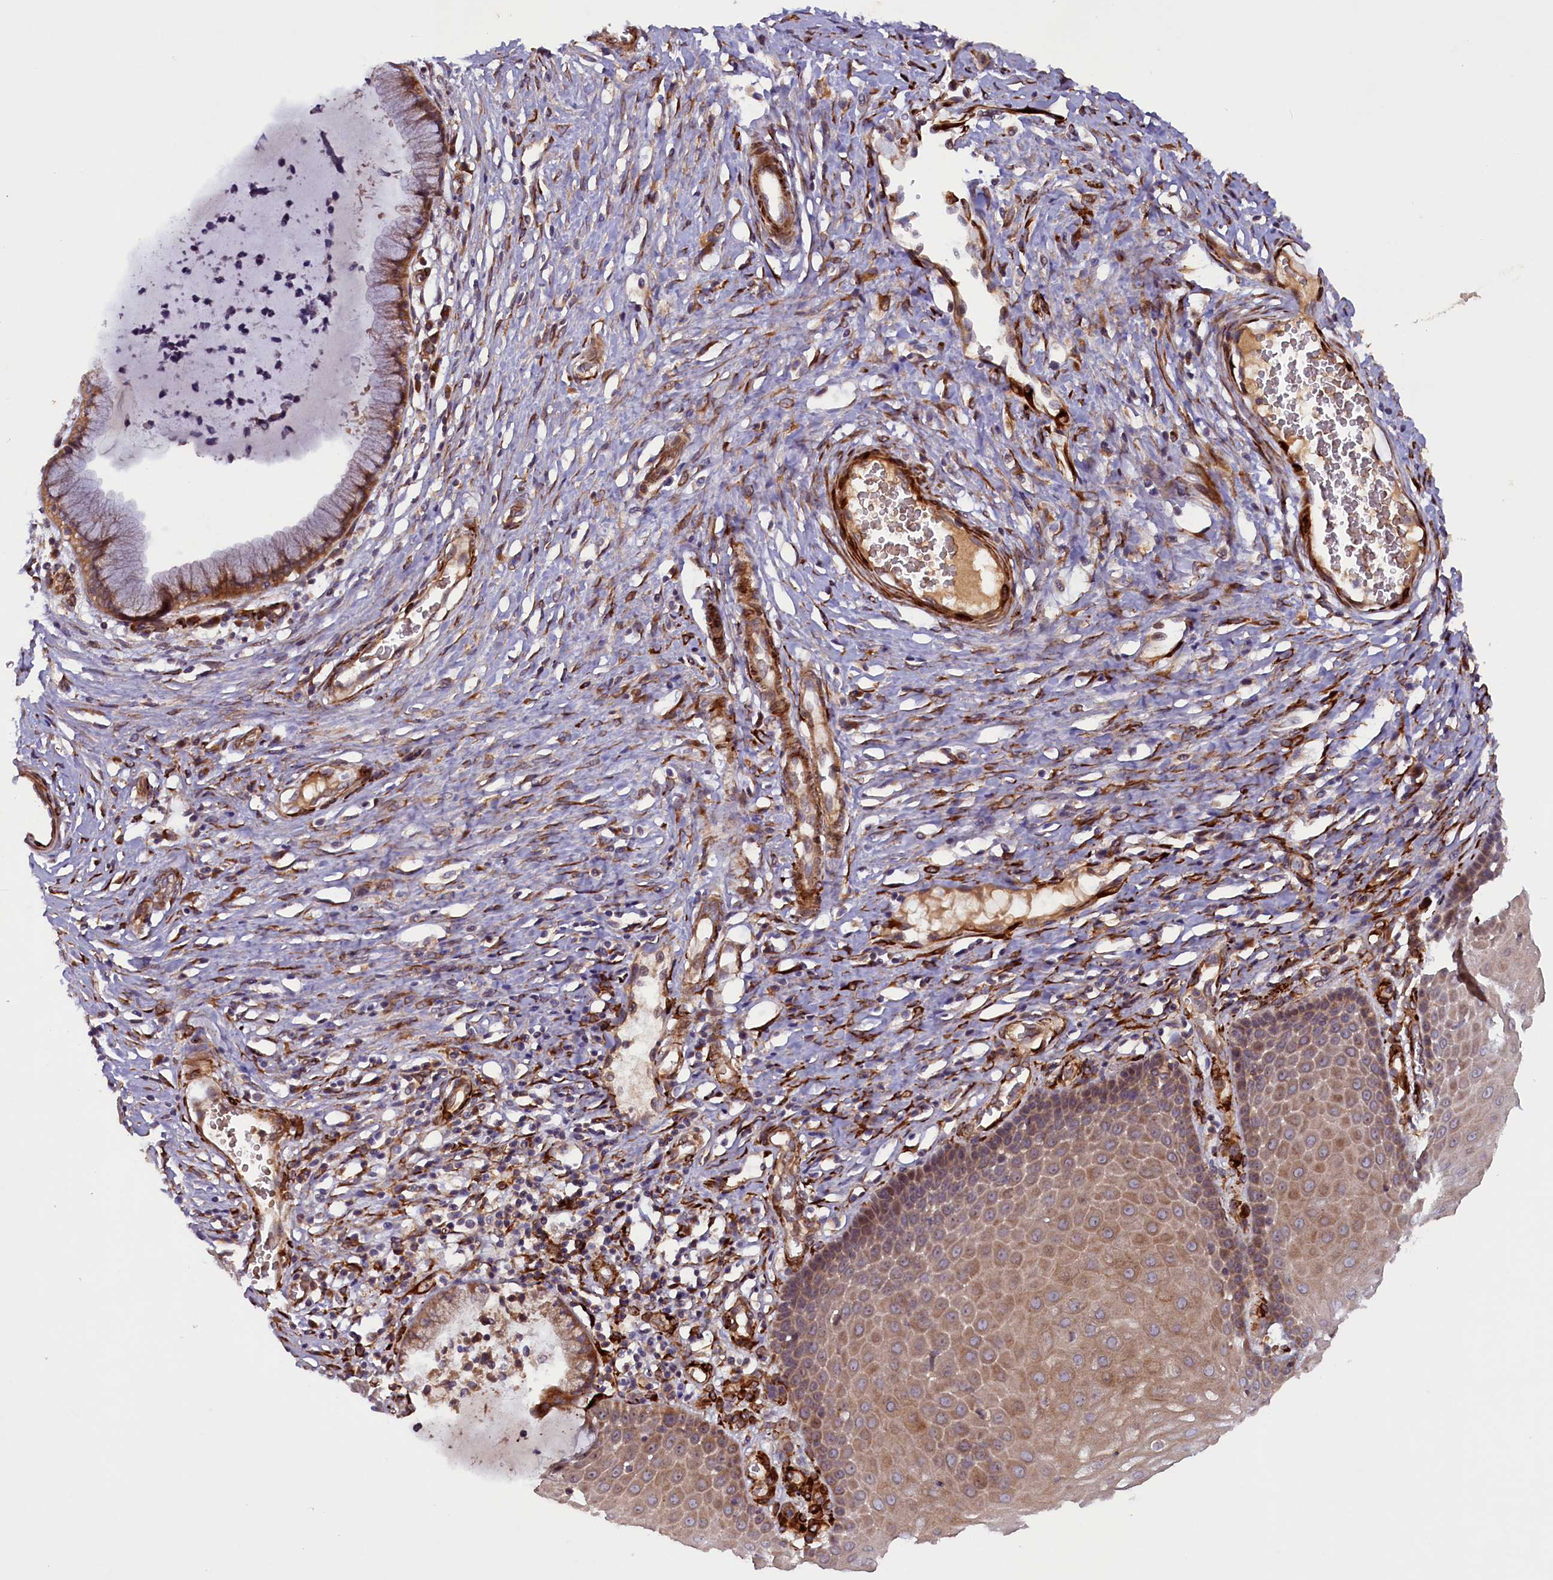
{"staining": {"intensity": "moderate", "quantity": "25%-75%", "location": "cytoplasmic/membranous"}, "tissue": "cervix", "cell_type": "Glandular cells", "image_type": "normal", "snomed": [{"axis": "morphology", "description": "Normal tissue, NOS"}, {"axis": "topography", "description": "Cervix"}], "caption": "The photomicrograph shows a brown stain indicating the presence of a protein in the cytoplasmic/membranous of glandular cells in cervix.", "gene": "ARRDC4", "patient": {"sex": "female", "age": 55}}